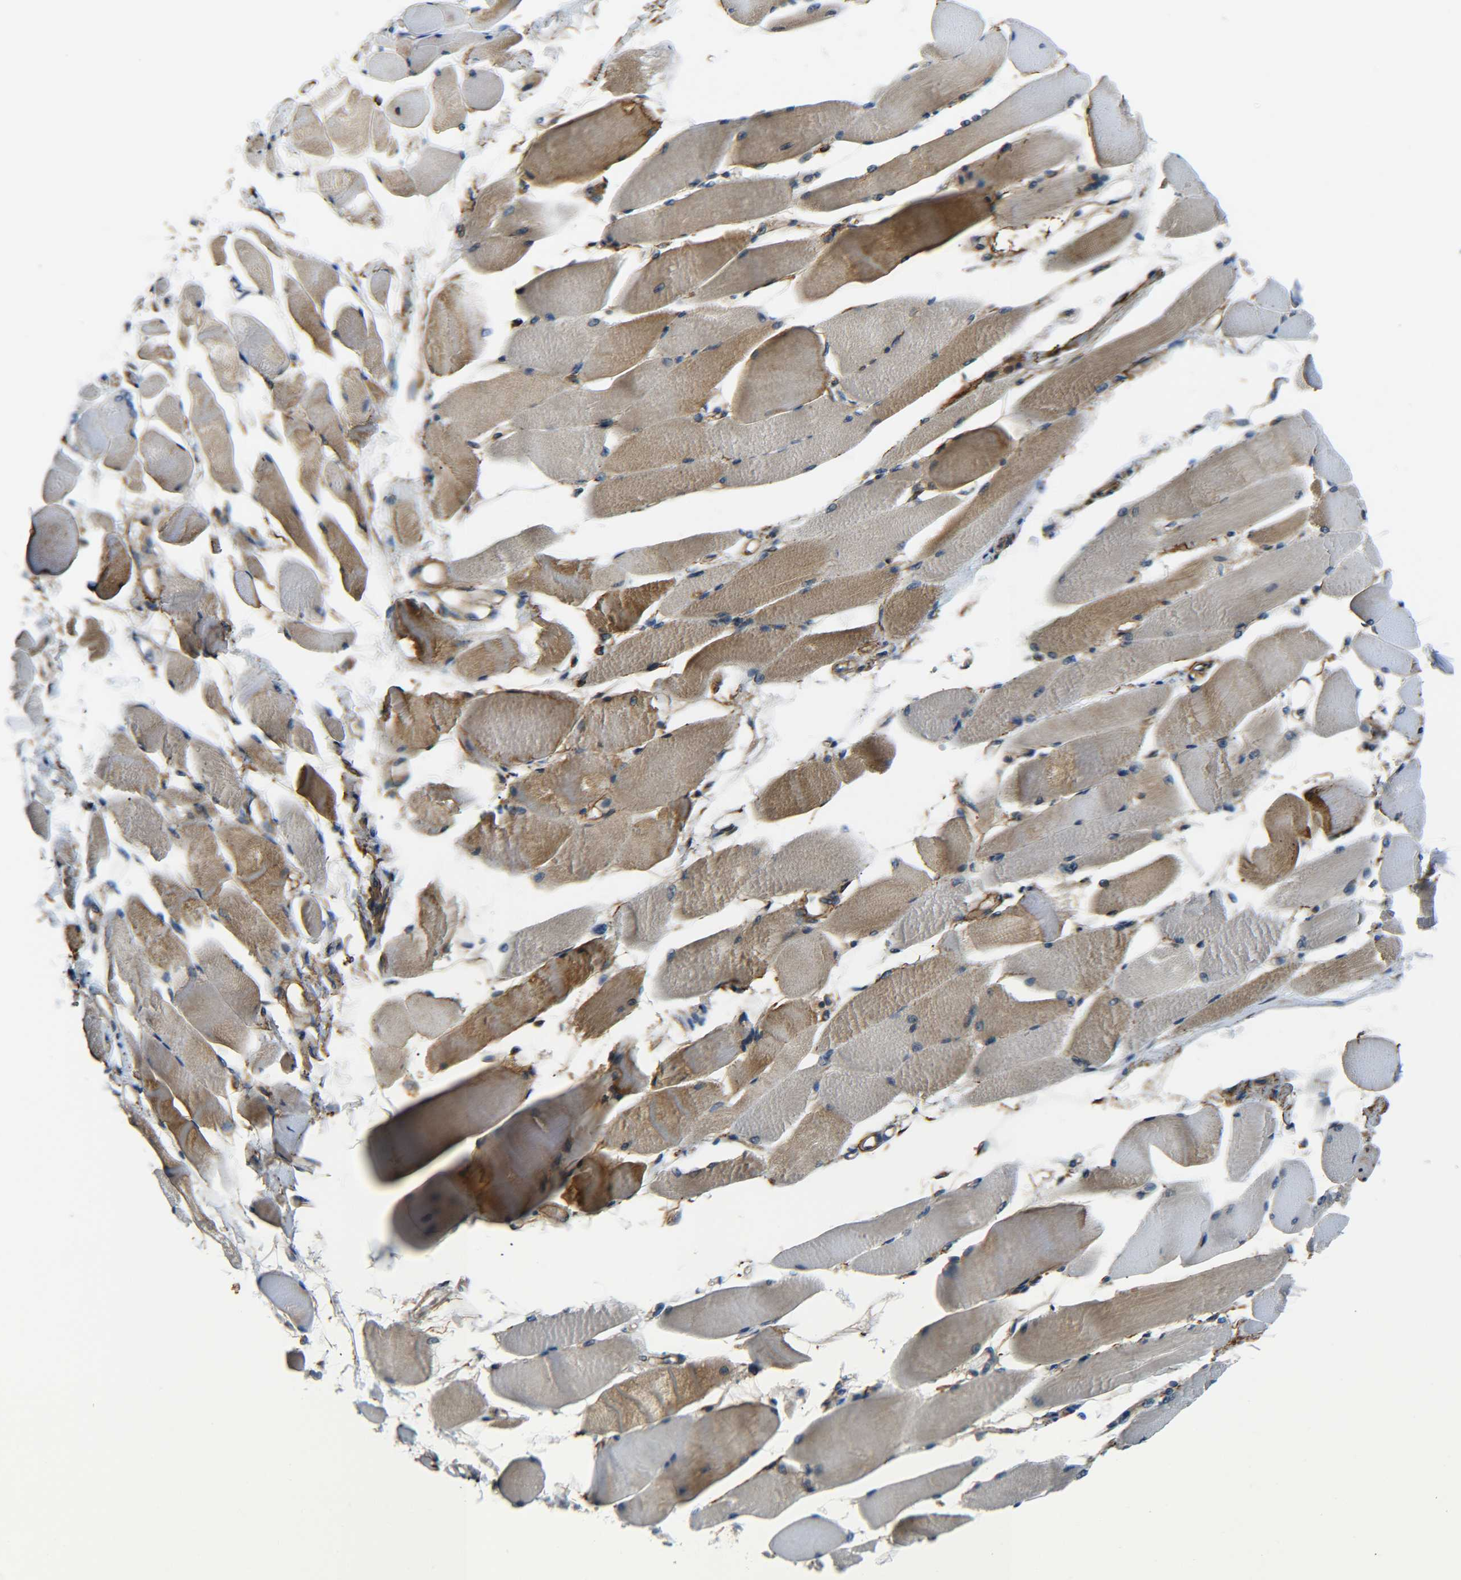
{"staining": {"intensity": "moderate", "quantity": ">75%", "location": "cytoplasmic/membranous"}, "tissue": "skeletal muscle", "cell_type": "Myocytes", "image_type": "normal", "snomed": [{"axis": "morphology", "description": "Normal tissue, NOS"}, {"axis": "topography", "description": "Skeletal muscle"}, {"axis": "topography", "description": "Peripheral nerve tissue"}], "caption": "This photomicrograph displays IHC staining of unremarkable skeletal muscle, with medium moderate cytoplasmic/membranous positivity in approximately >75% of myocytes.", "gene": "PREB", "patient": {"sex": "female", "age": 84}}